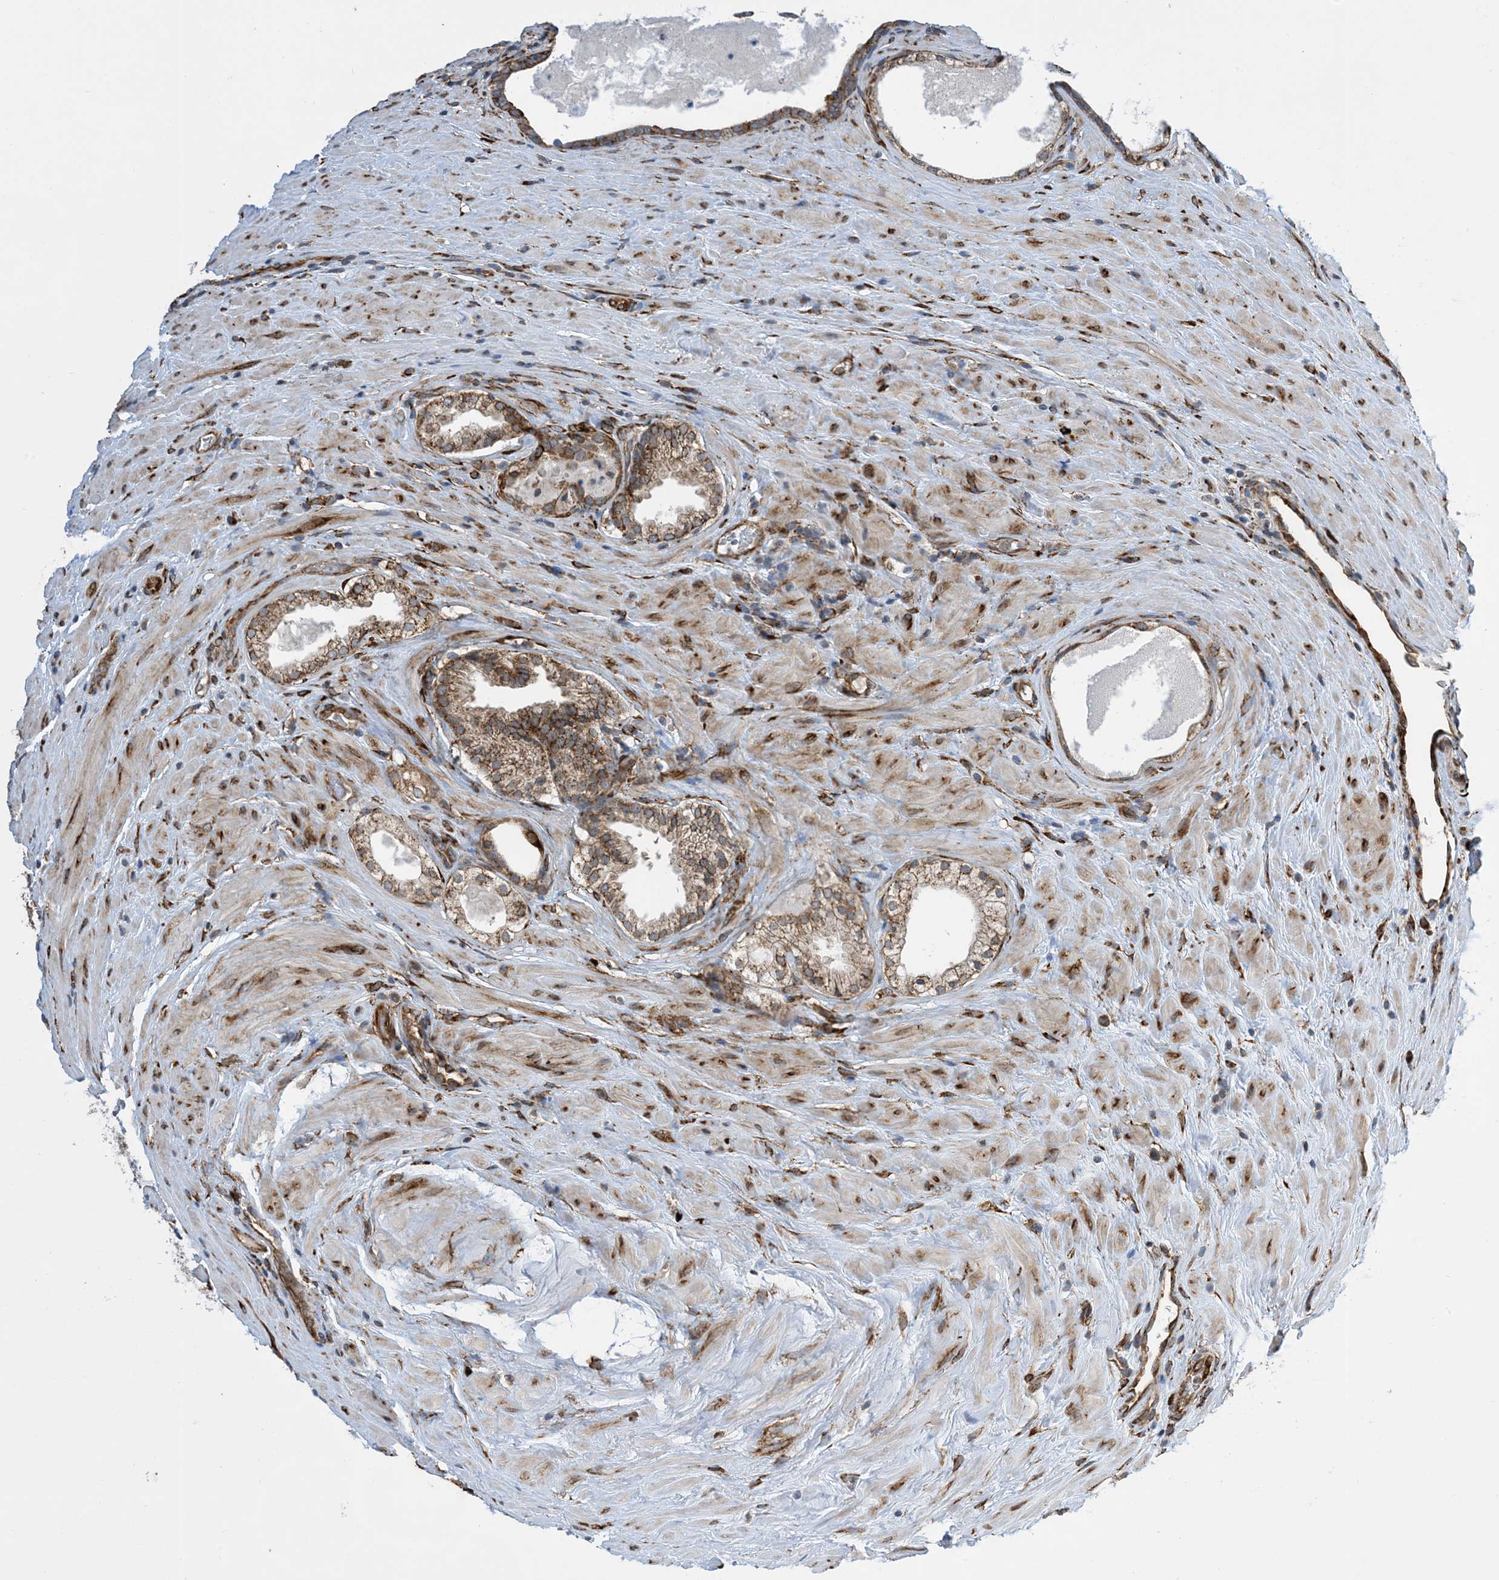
{"staining": {"intensity": "moderate", "quantity": ">75%", "location": "cytoplasmic/membranous"}, "tissue": "prostate cancer", "cell_type": "Tumor cells", "image_type": "cancer", "snomed": [{"axis": "morphology", "description": "Adenocarcinoma, High grade"}, {"axis": "topography", "description": "Prostate"}], "caption": "Protein staining demonstrates moderate cytoplasmic/membranous positivity in approximately >75% of tumor cells in prostate cancer (high-grade adenocarcinoma). (brown staining indicates protein expression, while blue staining denotes nuclei).", "gene": "ZBTB45", "patient": {"sex": "male", "age": 73}}